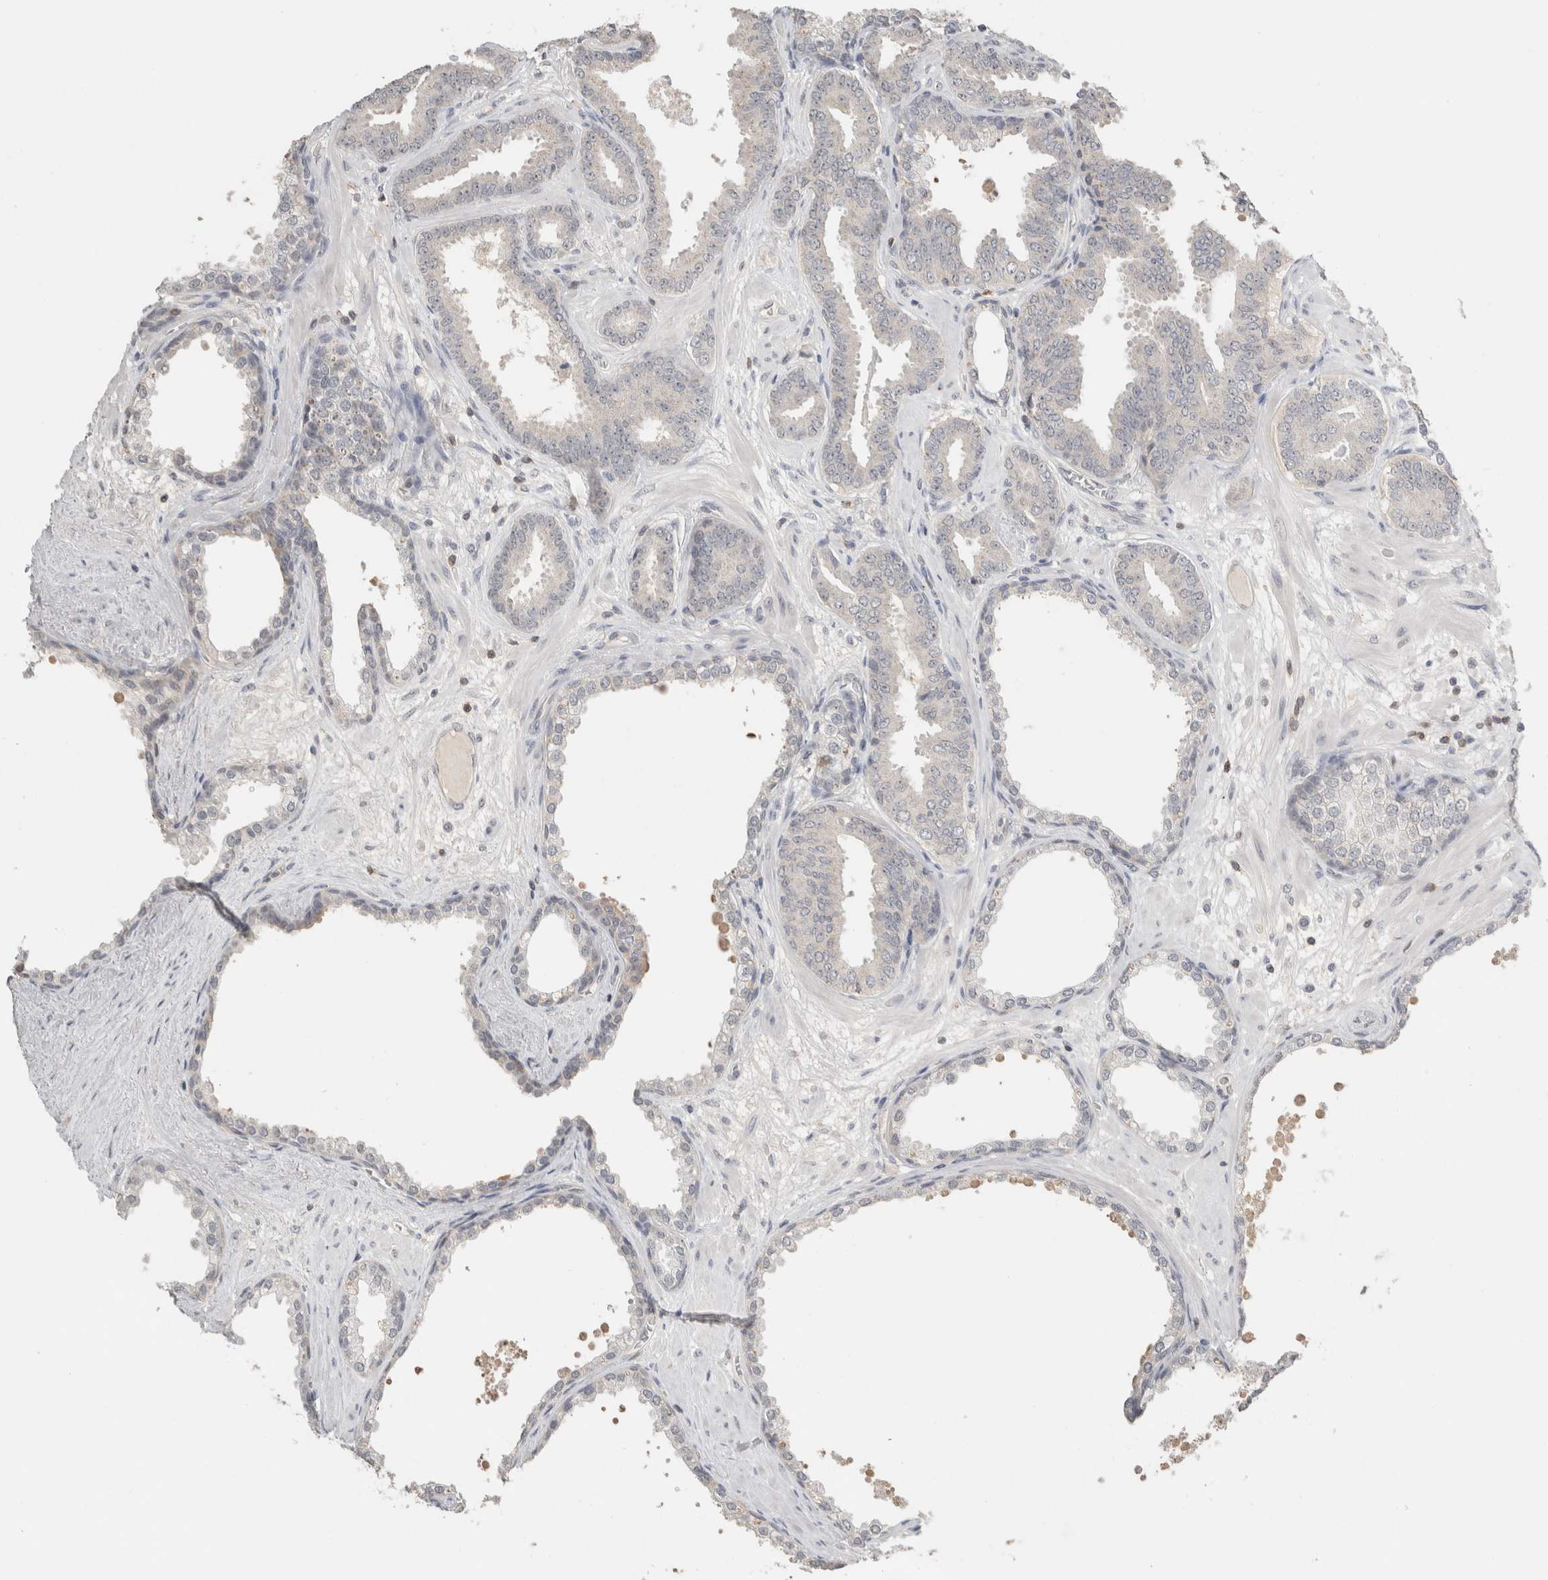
{"staining": {"intensity": "negative", "quantity": "none", "location": "none"}, "tissue": "prostate cancer", "cell_type": "Tumor cells", "image_type": "cancer", "snomed": [{"axis": "morphology", "description": "Adenocarcinoma, Low grade"}, {"axis": "topography", "description": "Prostate"}], "caption": "Immunohistochemical staining of low-grade adenocarcinoma (prostate) reveals no significant positivity in tumor cells.", "gene": "TRAT1", "patient": {"sex": "male", "age": 62}}